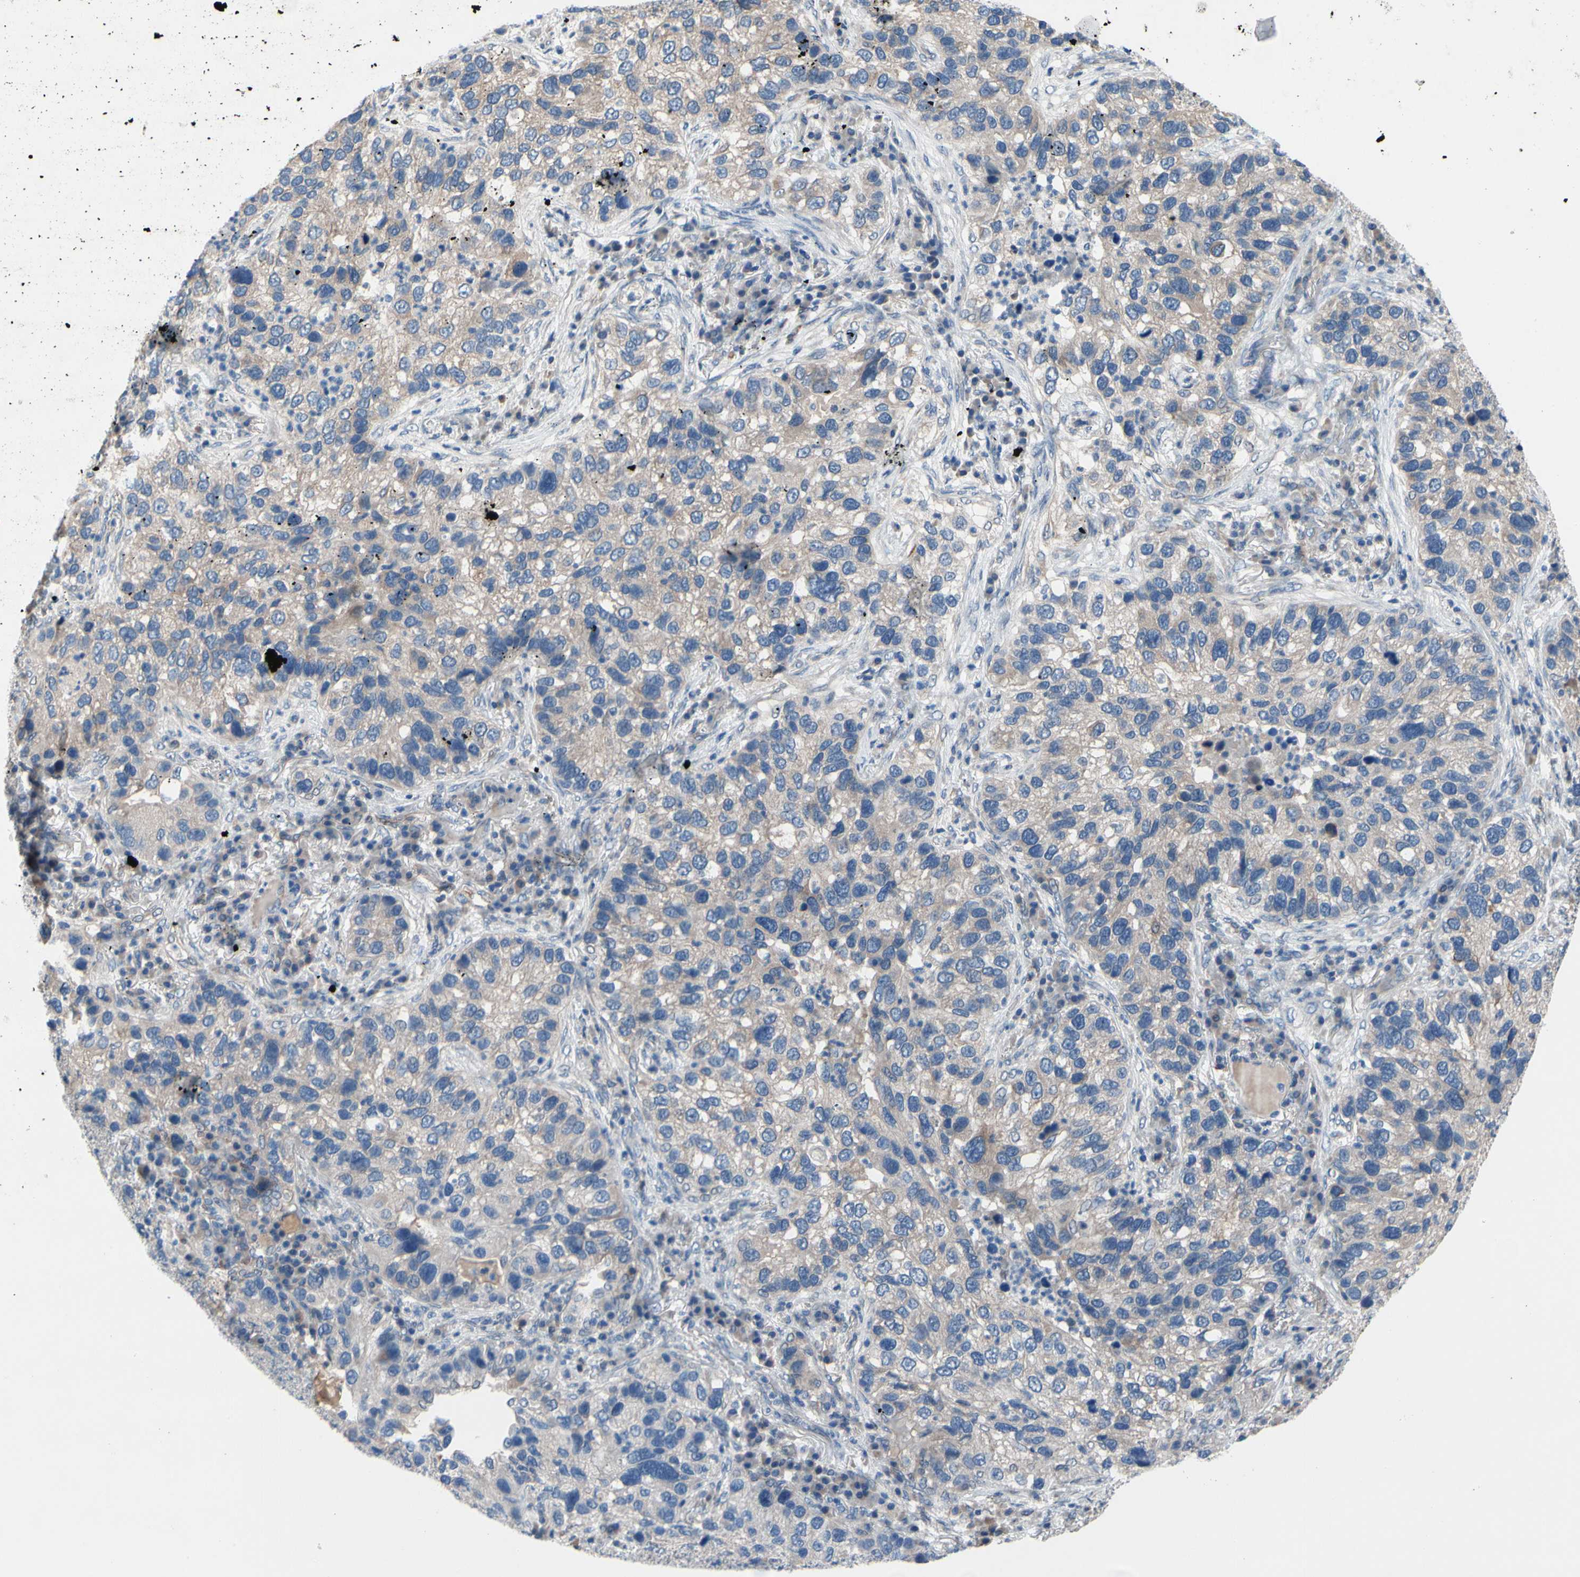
{"staining": {"intensity": "weak", "quantity": ">75%", "location": "cytoplasmic/membranous"}, "tissue": "lung cancer", "cell_type": "Tumor cells", "image_type": "cancer", "snomed": [{"axis": "morphology", "description": "Normal tissue, NOS"}, {"axis": "morphology", "description": "Adenocarcinoma, NOS"}, {"axis": "topography", "description": "Bronchus"}, {"axis": "topography", "description": "Lung"}], "caption": "DAB immunohistochemical staining of human lung cancer shows weak cytoplasmic/membranous protein staining in about >75% of tumor cells. (Stains: DAB in brown, nuclei in blue, Microscopy: brightfield microscopy at high magnification).", "gene": "PRXL2A", "patient": {"sex": "male", "age": 54}}